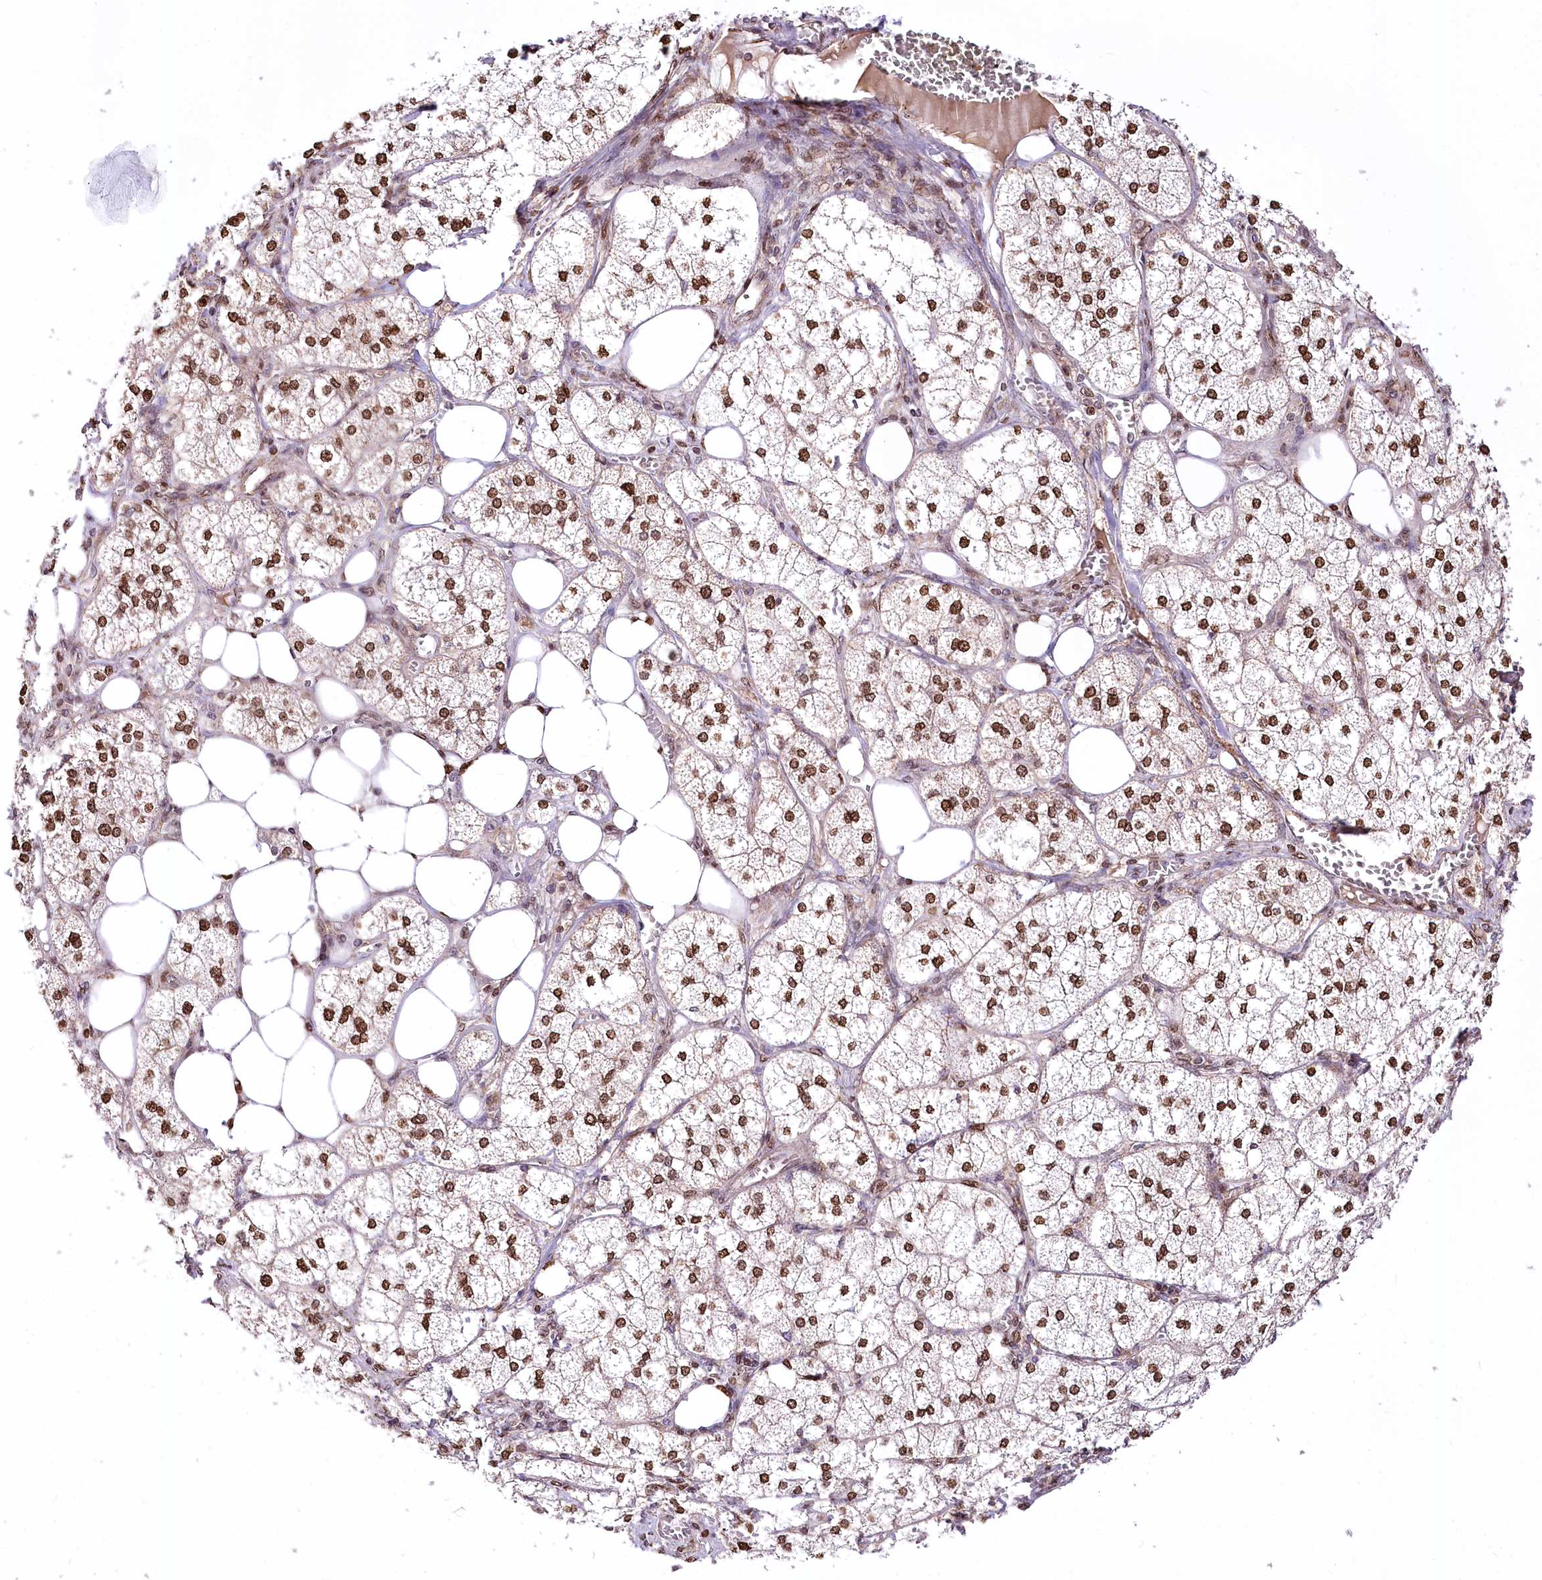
{"staining": {"intensity": "moderate", "quantity": ">75%", "location": "nuclear"}, "tissue": "adrenal gland", "cell_type": "Glandular cells", "image_type": "normal", "snomed": [{"axis": "morphology", "description": "Normal tissue, NOS"}, {"axis": "topography", "description": "Adrenal gland"}], "caption": "A high-resolution photomicrograph shows immunohistochemistry (IHC) staining of unremarkable adrenal gland, which reveals moderate nuclear staining in approximately >75% of glandular cells.", "gene": "ZFYVE27", "patient": {"sex": "female", "age": 61}}